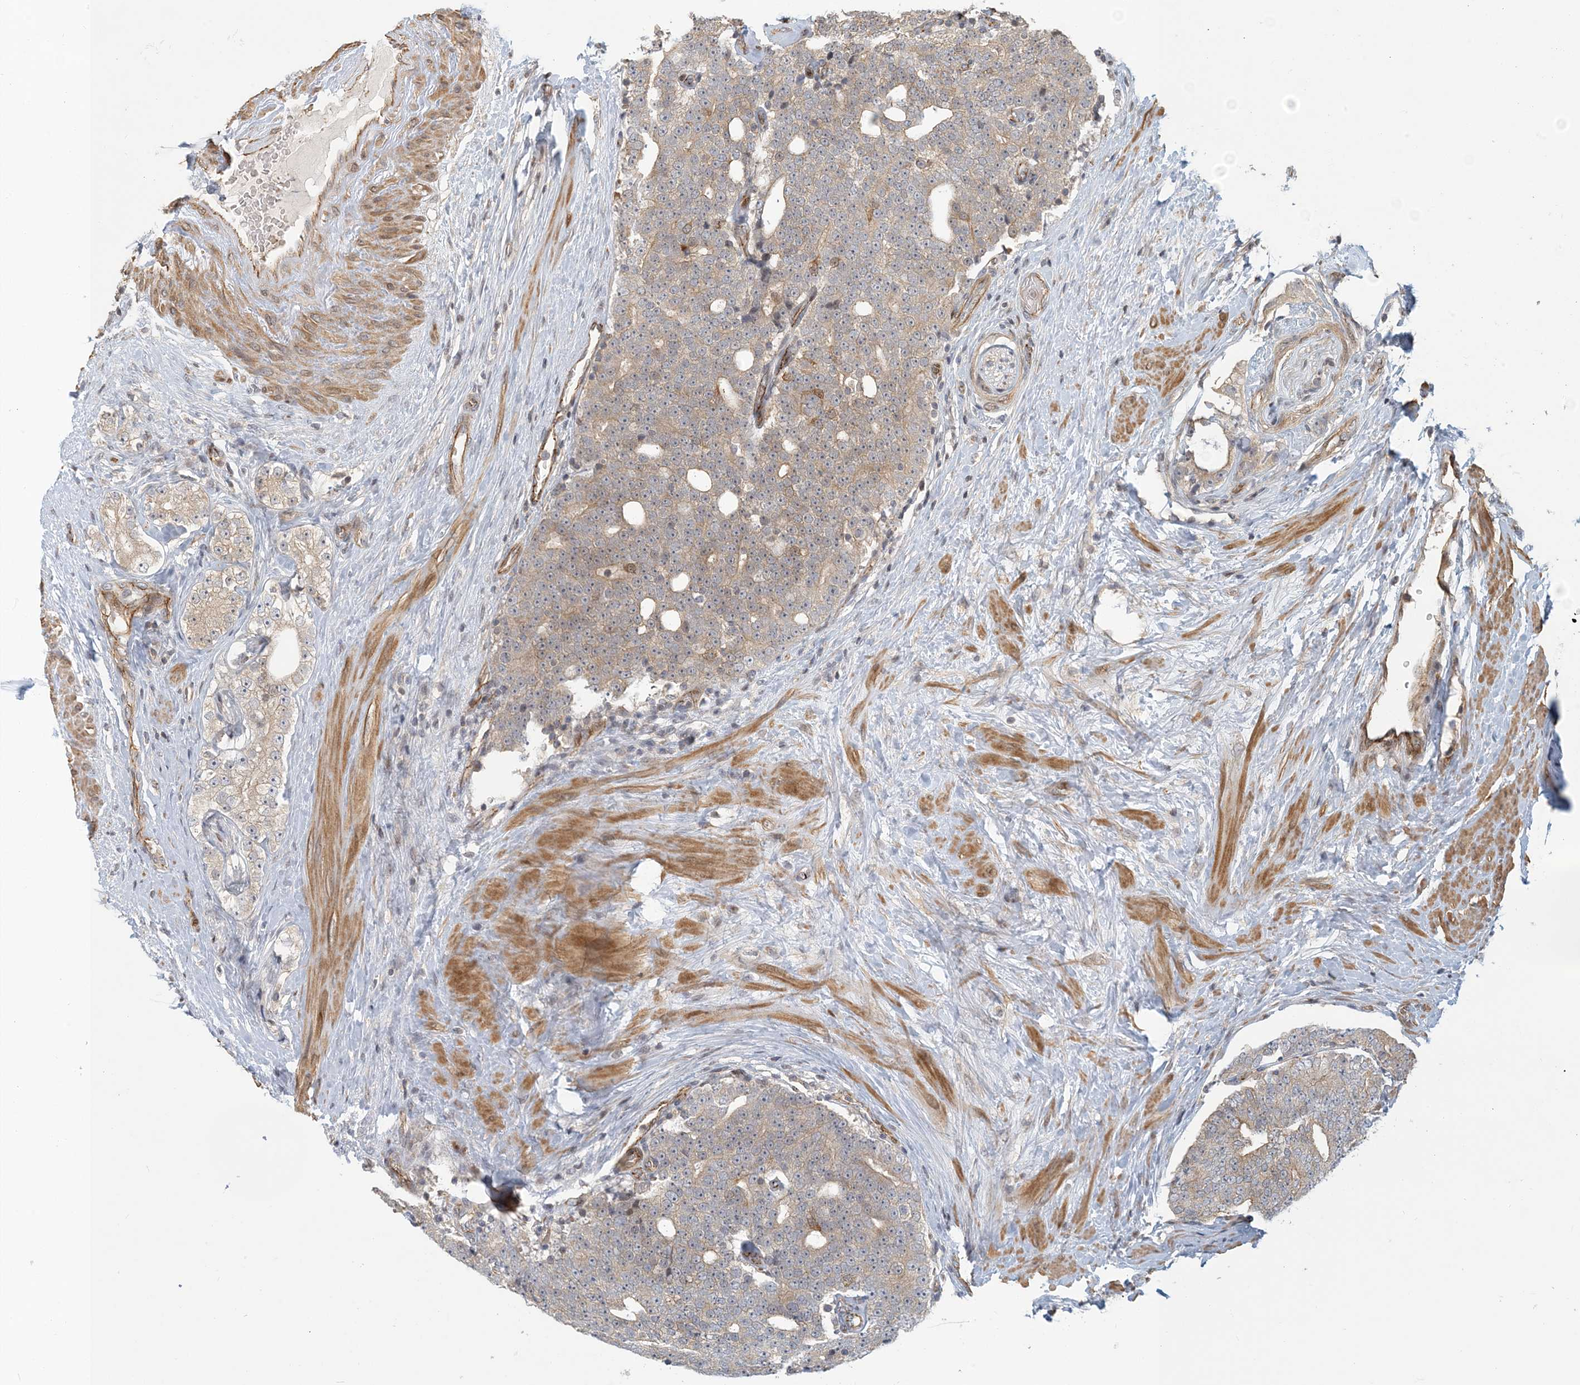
{"staining": {"intensity": "weak", "quantity": "<25%", "location": "cytoplasmic/membranous"}, "tissue": "prostate cancer", "cell_type": "Tumor cells", "image_type": "cancer", "snomed": [{"axis": "morphology", "description": "Adenocarcinoma, High grade"}, {"axis": "topography", "description": "Prostate"}], "caption": "Immunohistochemical staining of prostate cancer (high-grade adenocarcinoma) displays no significant staining in tumor cells.", "gene": "MAPKBP1", "patient": {"sex": "male", "age": 56}}